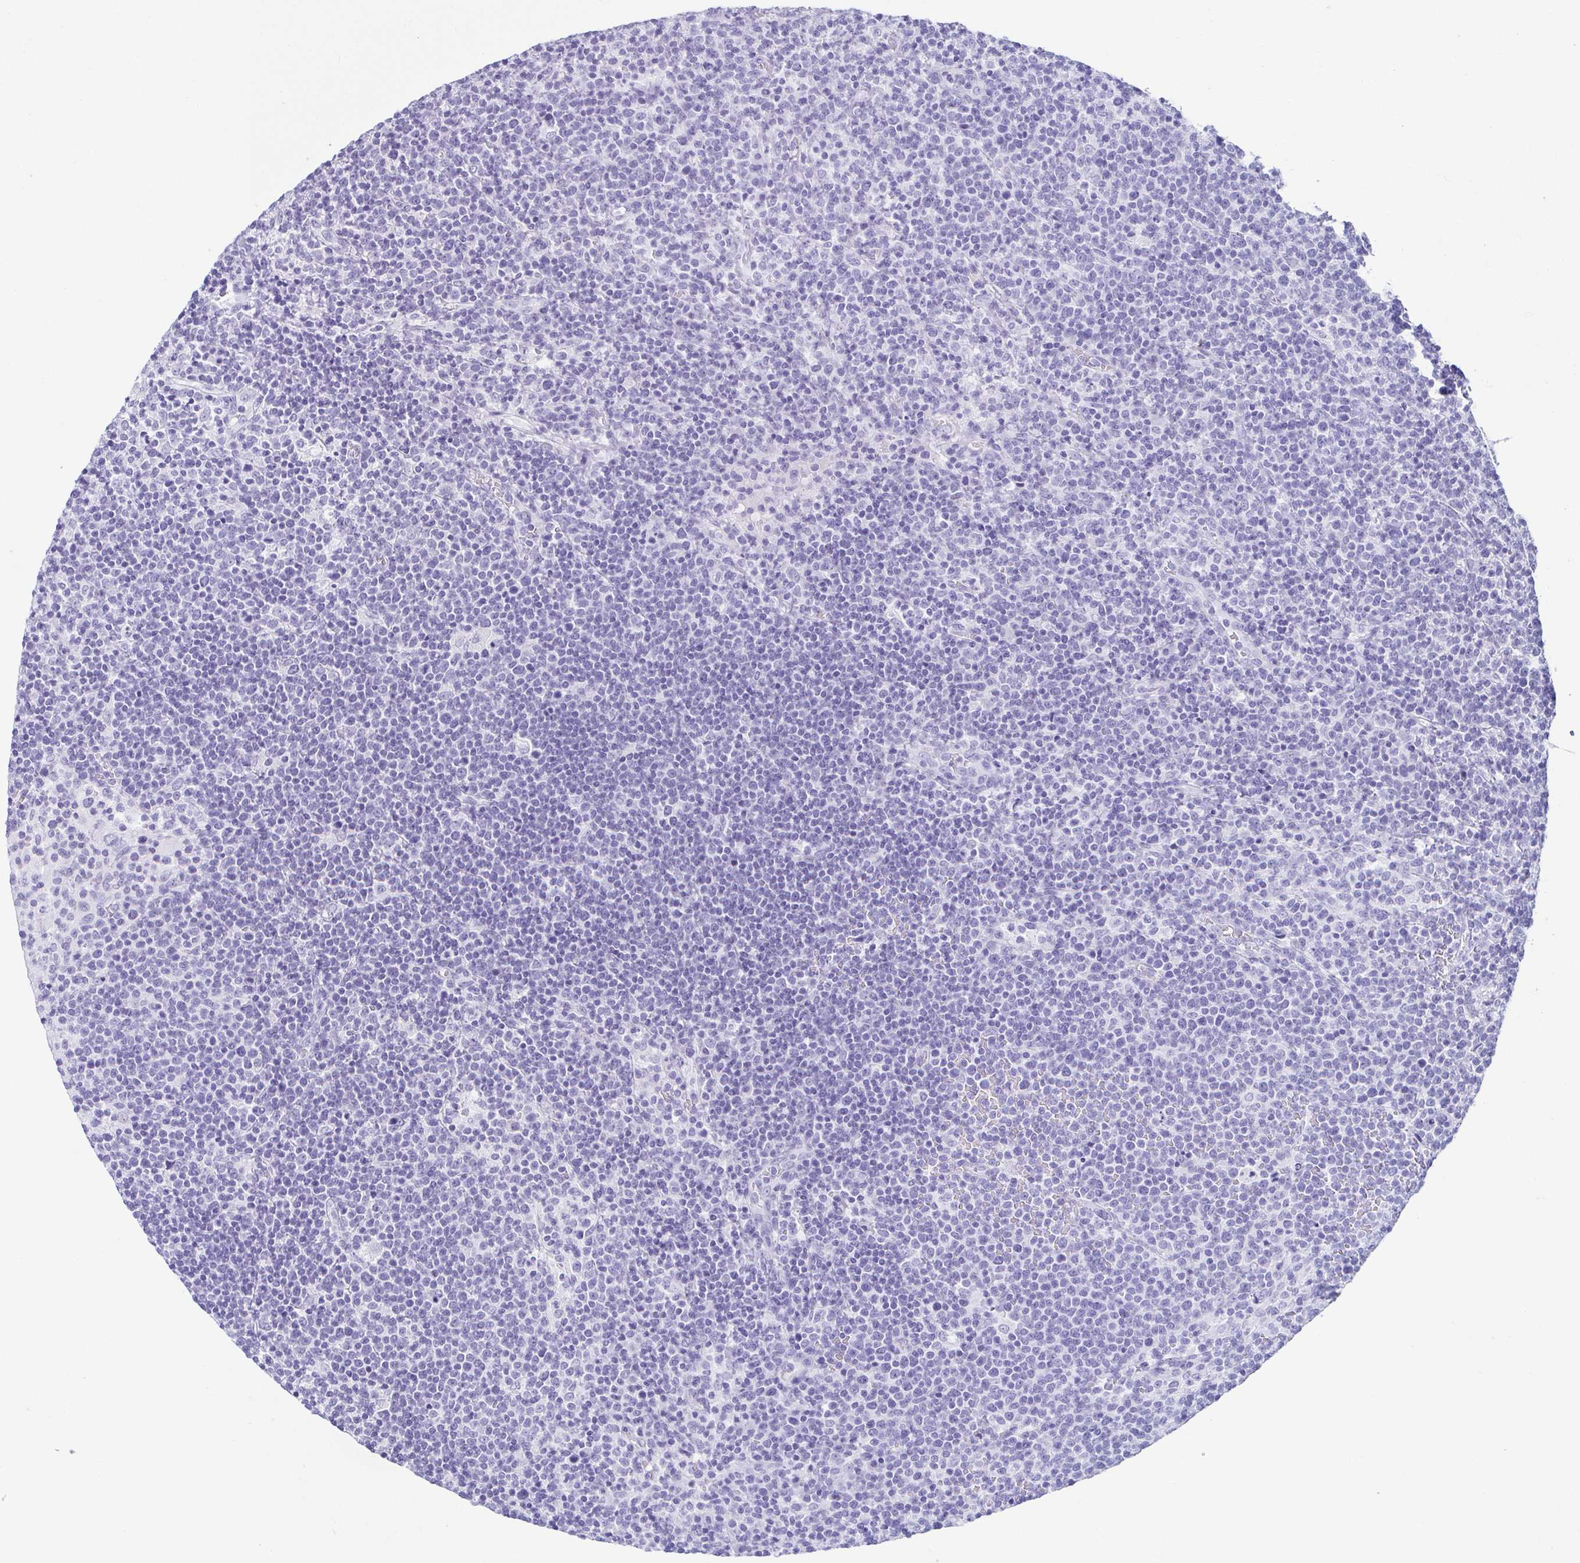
{"staining": {"intensity": "negative", "quantity": "none", "location": "none"}, "tissue": "lymphoma", "cell_type": "Tumor cells", "image_type": "cancer", "snomed": [{"axis": "morphology", "description": "Malignant lymphoma, non-Hodgkin's type, High grade"}, {"axis": "topography", "description": "Lymph node"}], "caption": "An immunohistochemistry image of malignant lymphoma, non-Hodgkin's type (high-grade) is shown. There is no staining in tumor cells of malignant lymphoma, non-Hodgkin's type (high-grade).", "gene": "ESX1", "patient": {"sex": "male", "age": 61}}